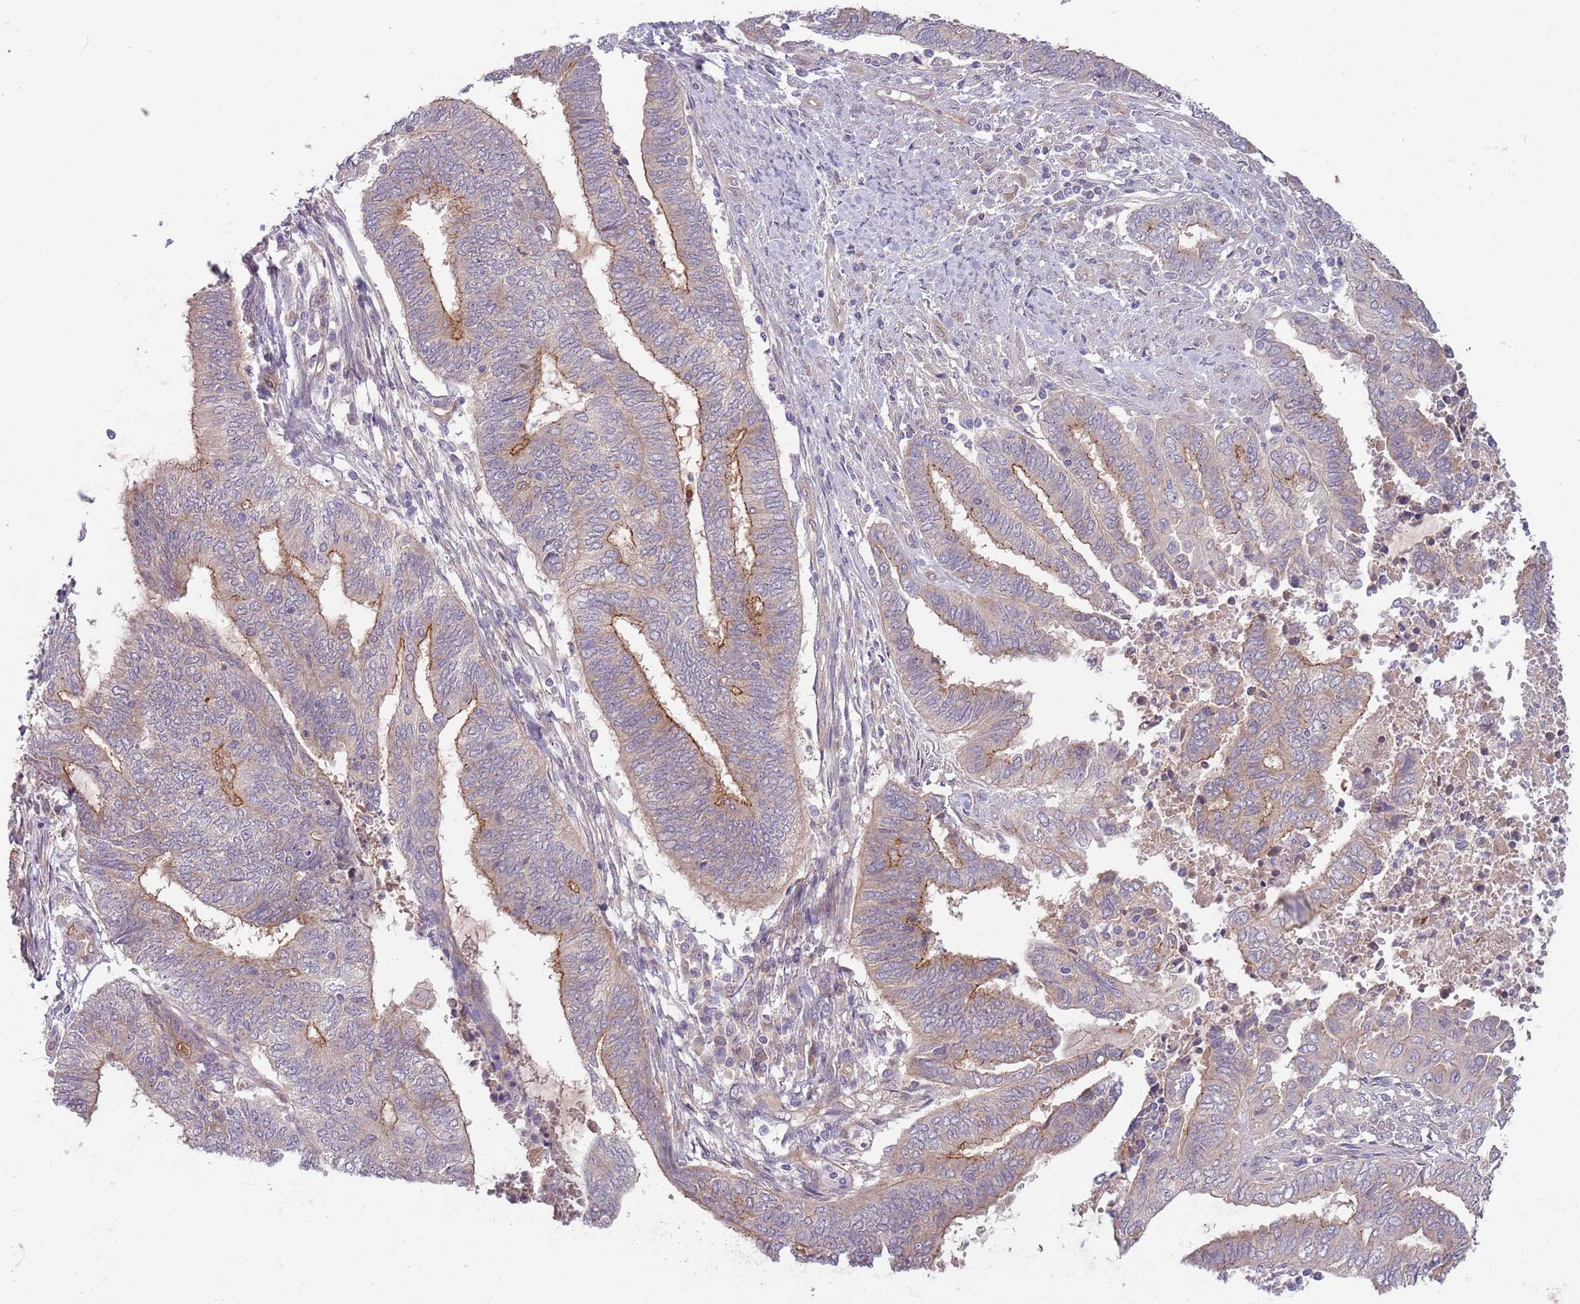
{"staining": {"intensity": "moderate", "quantity": "<25%", "location": "cytoplasmic/membranous"}, "tissue": "endometrial cancer", "cell_type": "Tumor cells", "image_type": "cancer", "snomed": [{"axis": "morphology", "description": "Adenocarcinoma, NOS"}, {"axis": "topography", "description": "Uterus"}, {"axis": "topography", "description": "Endometrium"}], "caption": "Immunohistochemistry (IHC) histopathology image of neoplastic tissue: endometrial adenocarcinoma stained using immunohistochemistry (IHC) demonstrates low levels of moderate protein expression localized specifically in the cytoplasmic/membranous of tumor cells, appearing as a cytoplasmic/membranous brown color.", "gene": "SAV1", "patient": {"sex": "female", "age": 70}}